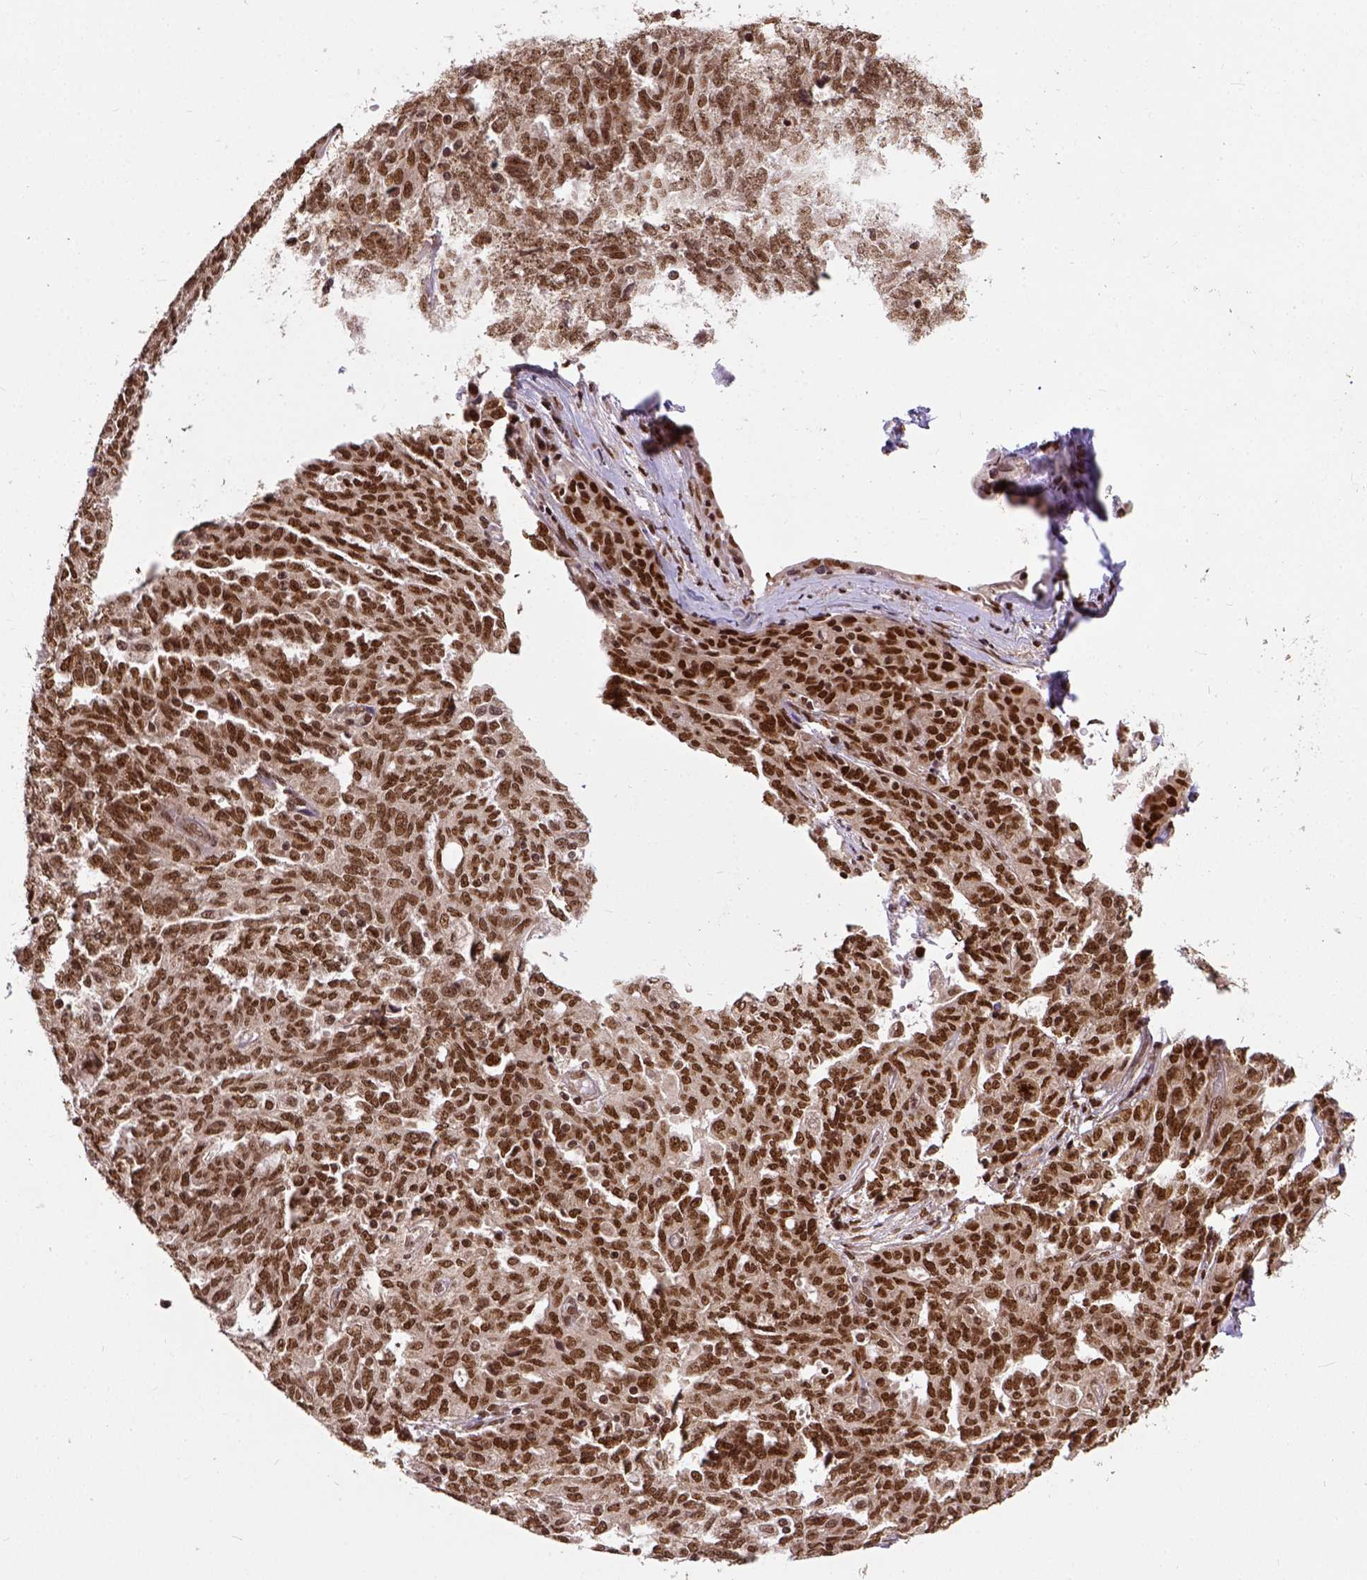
{"staining": {"intensity": "moderate", "quantity": ">75%", "location": "nuclear"}, "tissue": "ovarian cancer", "cell_type": "Tumor cells", "image_type": "cancer", "snomed": [{"axis": "morphology", "description": "Cystadenocarcinoma, serous, NOS"}, {"axis": "topography", "description": "Ovary"}], "caption": "This photomicrograph demonstrates serous cystadenocarcinoma (ovarian) stained with immunohistochemistry to label a protein in brown. The nuclear of tumor cells show moderate positivity for the protein. Nuclei are counter-stained blue.", "gene": "NACC1", "patient": {"sex": "female", "age": 67}}